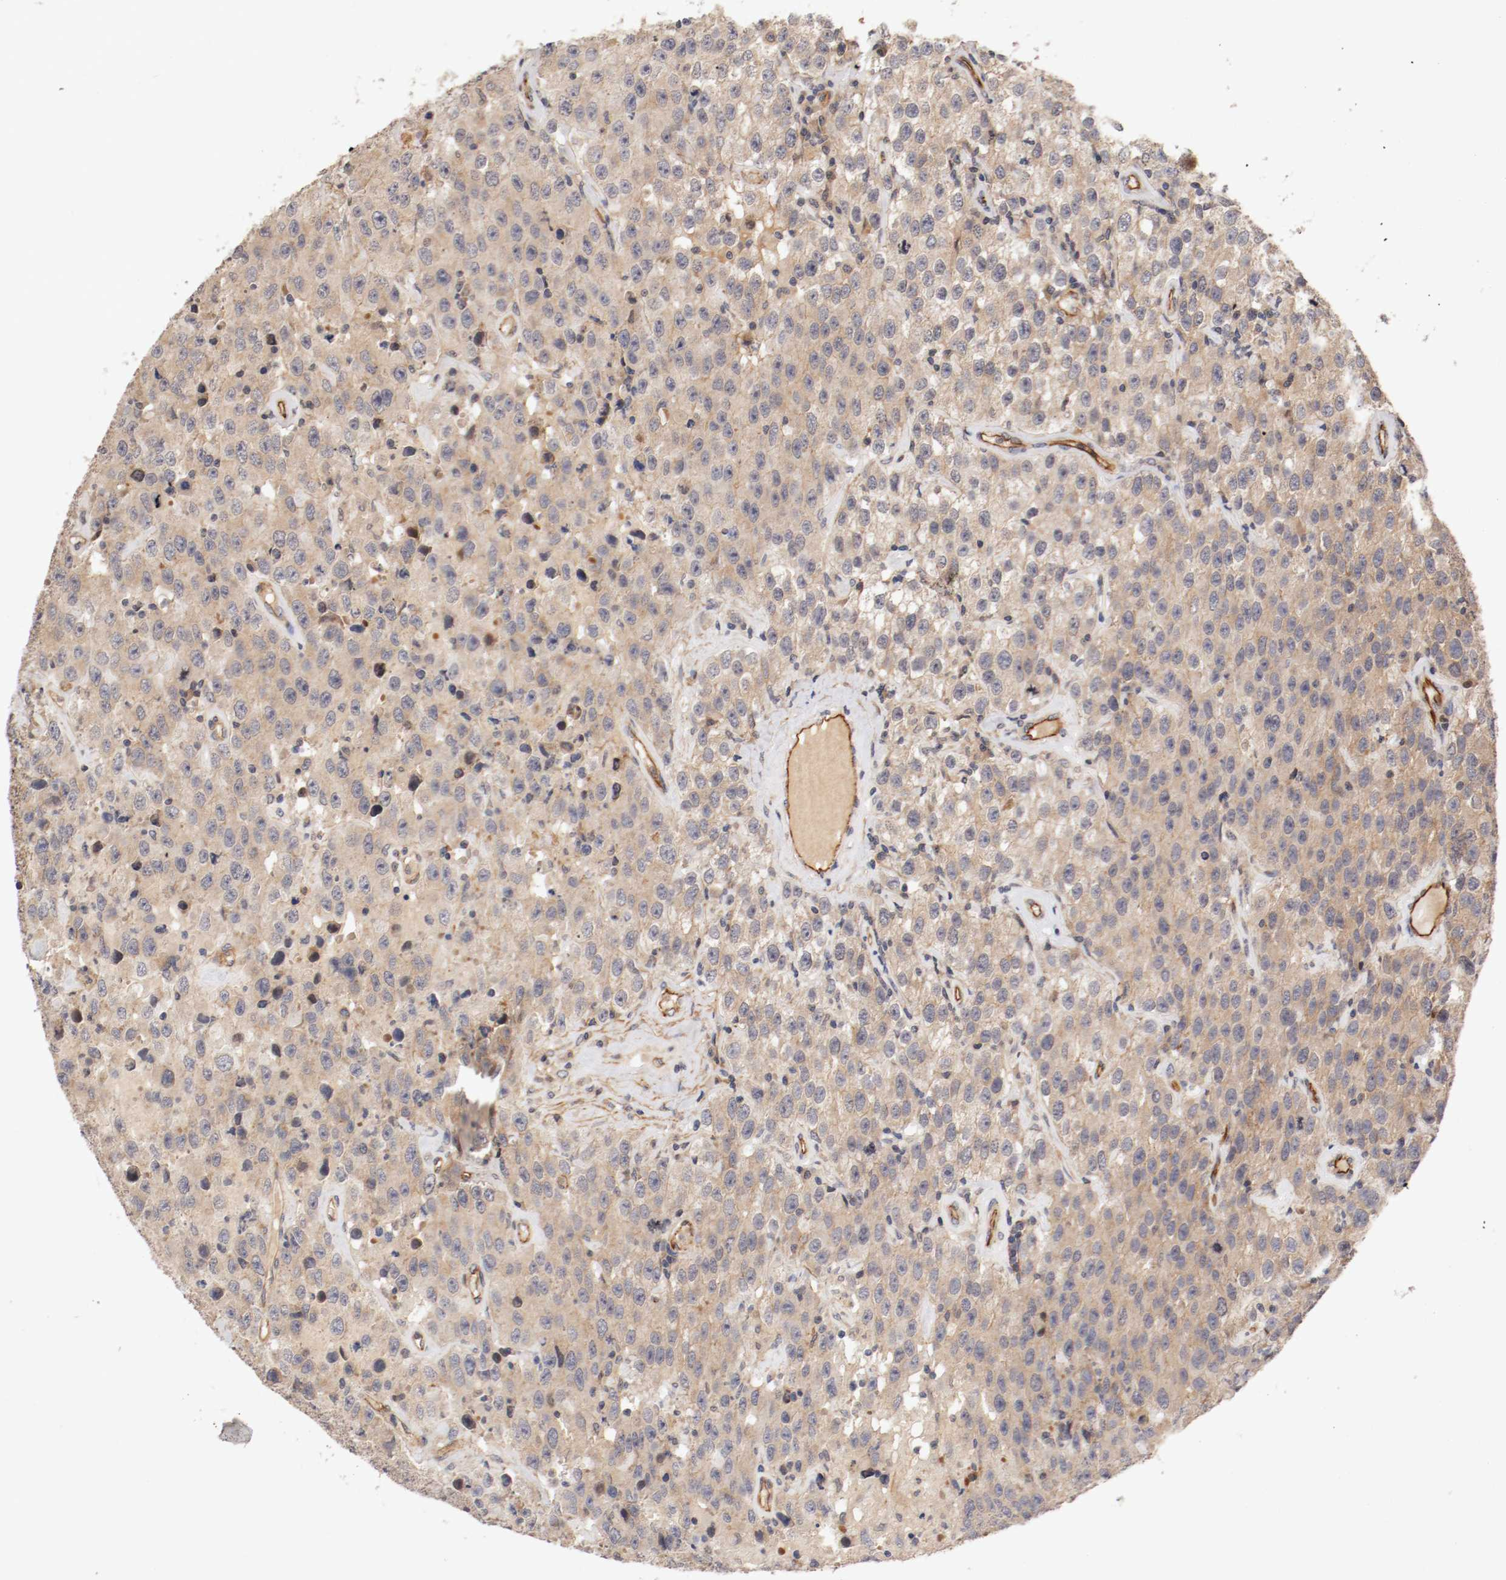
{"staining": {"intensity": "weak", "quantity": ">75%", "location": "cytoplasmic/membranous"}, "tissue": "testis cancer", "cell_type": "Tumor cells", "image_type": "cancer", "snomed": [{"axis": "morphology", "description": "Seminoma, NOS"}, {"axis": "topography", "description": "Testis"}], "caption": "A histopathology image showing weak cytoplasmic/membranous expression in approximately >75% of tumor cells in testis cancer (seminoma), as visualized by brown immunohistochemical staining.", "gene": "TYK2", "patient": {"sex": "male", "age": 52}}